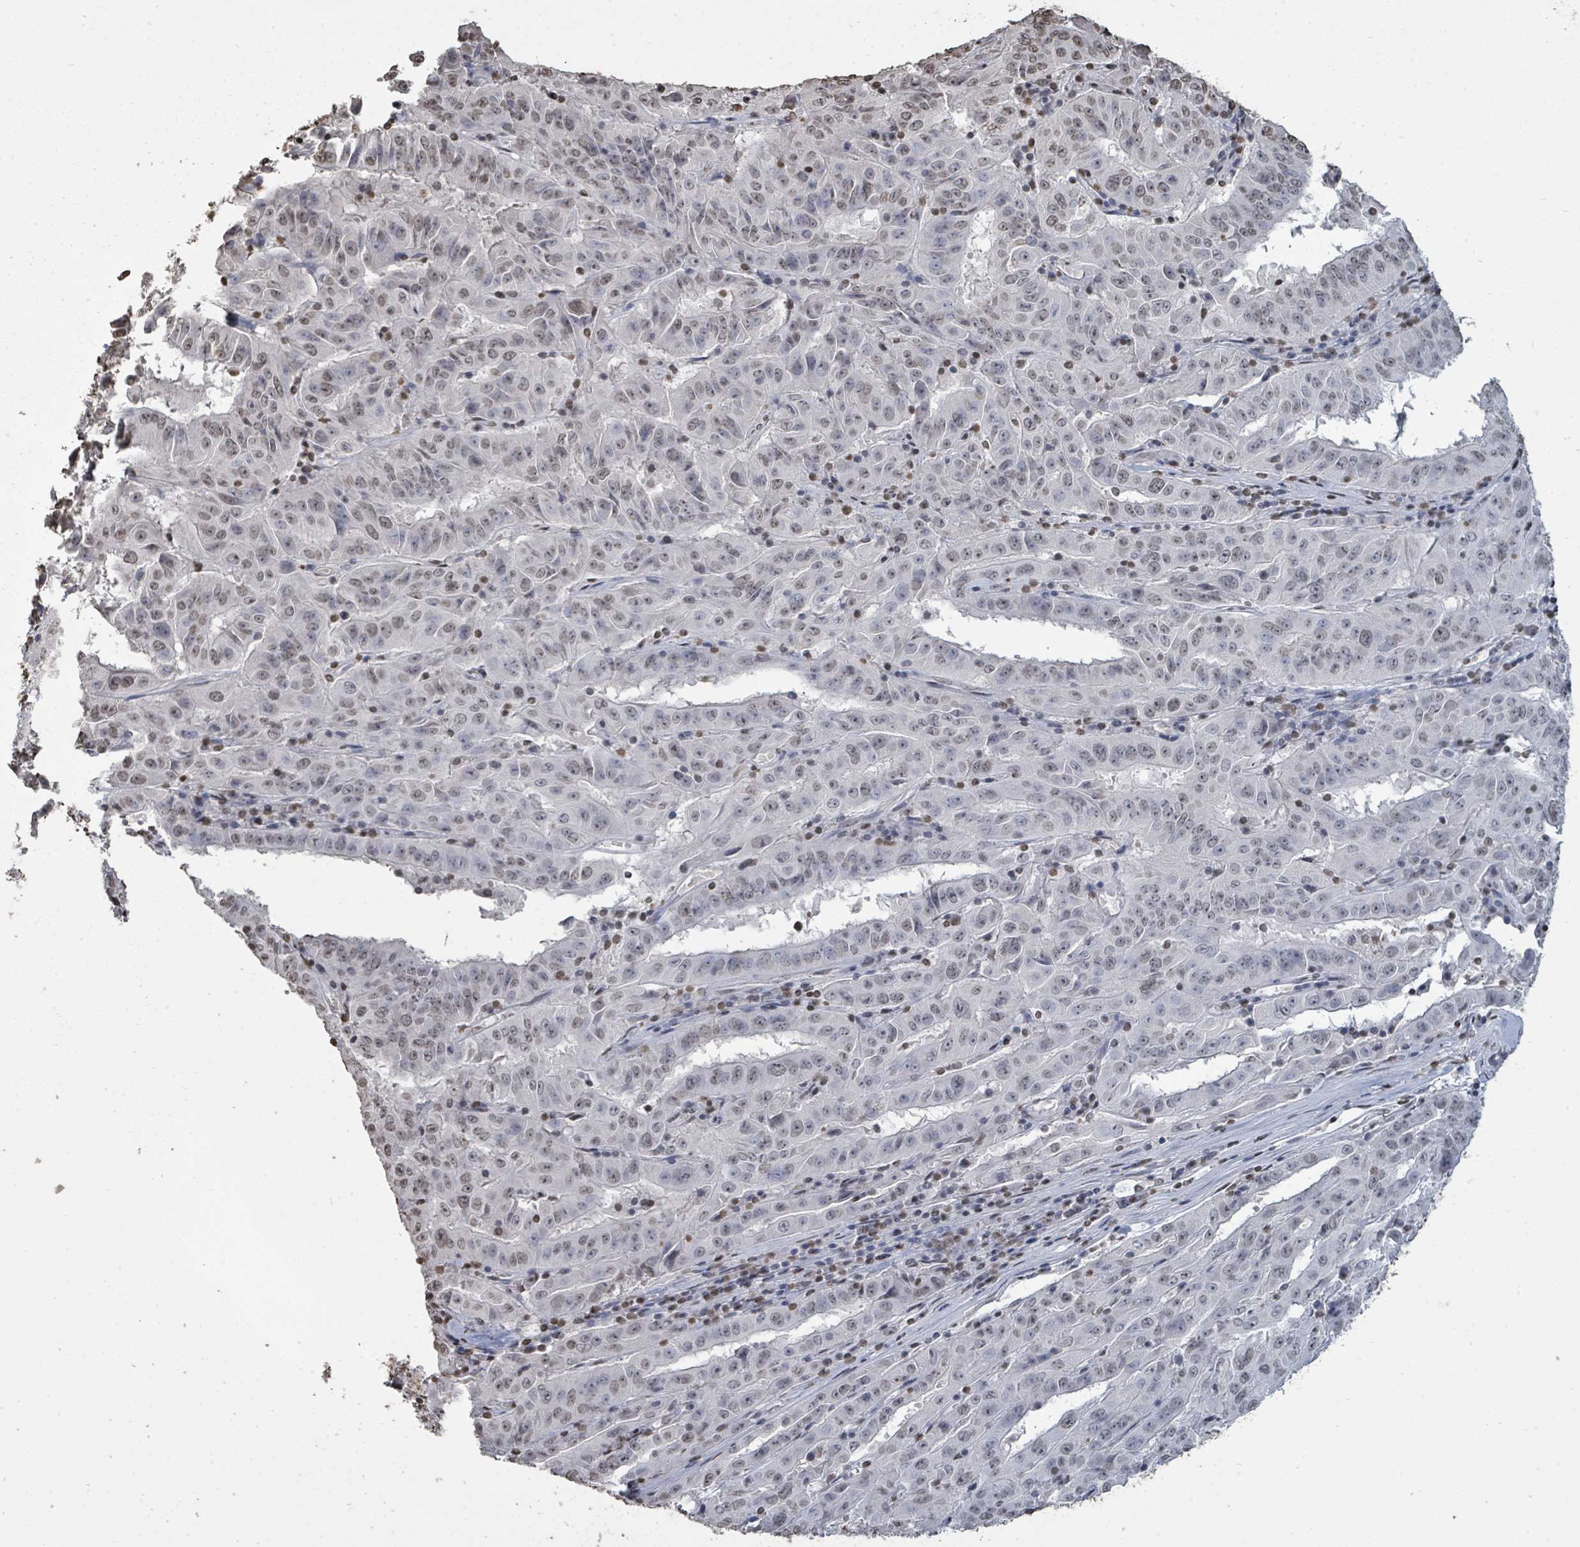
{"staining": {"intensity": "weak", "quantity": "<25%", "location": "nuclear"}, "tissue": "pancreatic cancer", "cell_type": "Tumor cells", "image_type": "cancer", "snomed": [{"axis": "morphology", "description": "Adenocarcinoma, NOS"}, {"axis": "topography", "description": "Pancreas"}], "caption": "Tumor cells show no significant protein staining in adenocarcinoma (pancreatic).", "gene": "MRPS12", "patient": {"sex": "male", "age": 63}}